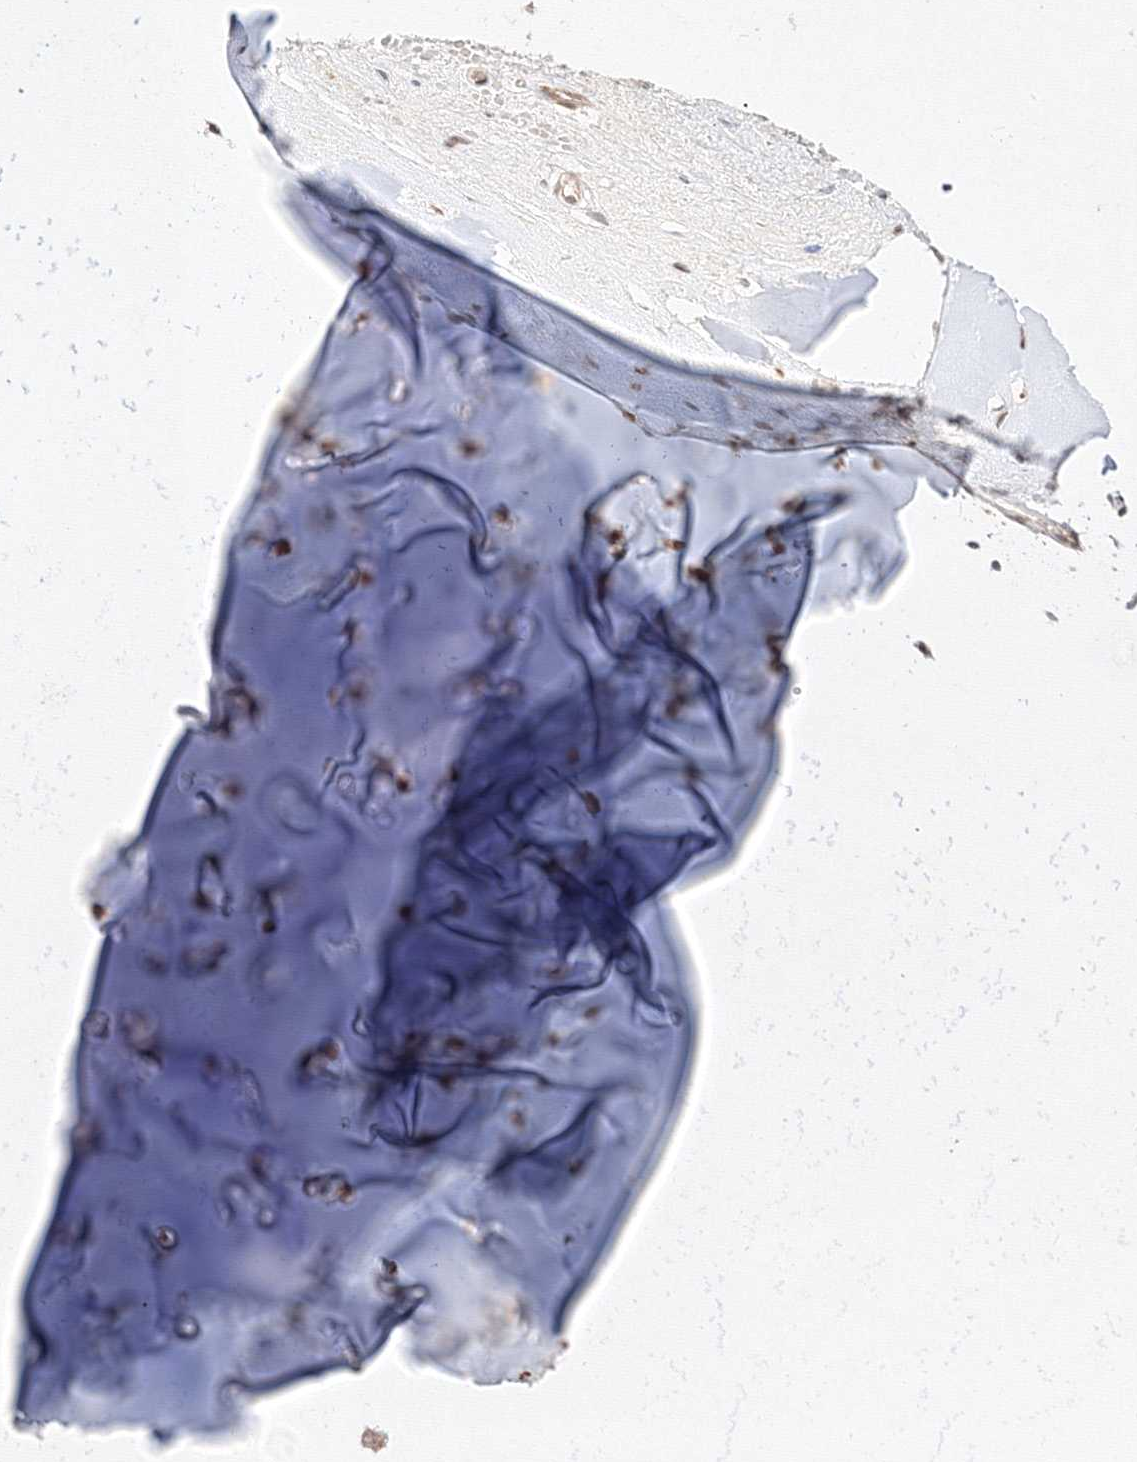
{"staining": {"intensity": "negative", "quantity": "none", "location": "none"}, "tissue": "adipose tissue", "cell_type": "Adipocytes", "image_type": "normal", "snomed": [{"axis": "morphology", "description": "Normal tissue, NOS"}, {"axis": "morphology", "description": "Basal cell carcinoma"}, {"axis": "topography", "description": "Cartilage tissue"}, {"axis": "topography", "description": "Nasopharynx"}, {"axis": "topography", "description": "Oral tissue"}], "caption": "Adipose tissue stained for a protein using immunohistochemistry exhibits no positivity adipocytes.", "gene": "TMEM50B", "patient": {"sex": "female", "age": 77}}